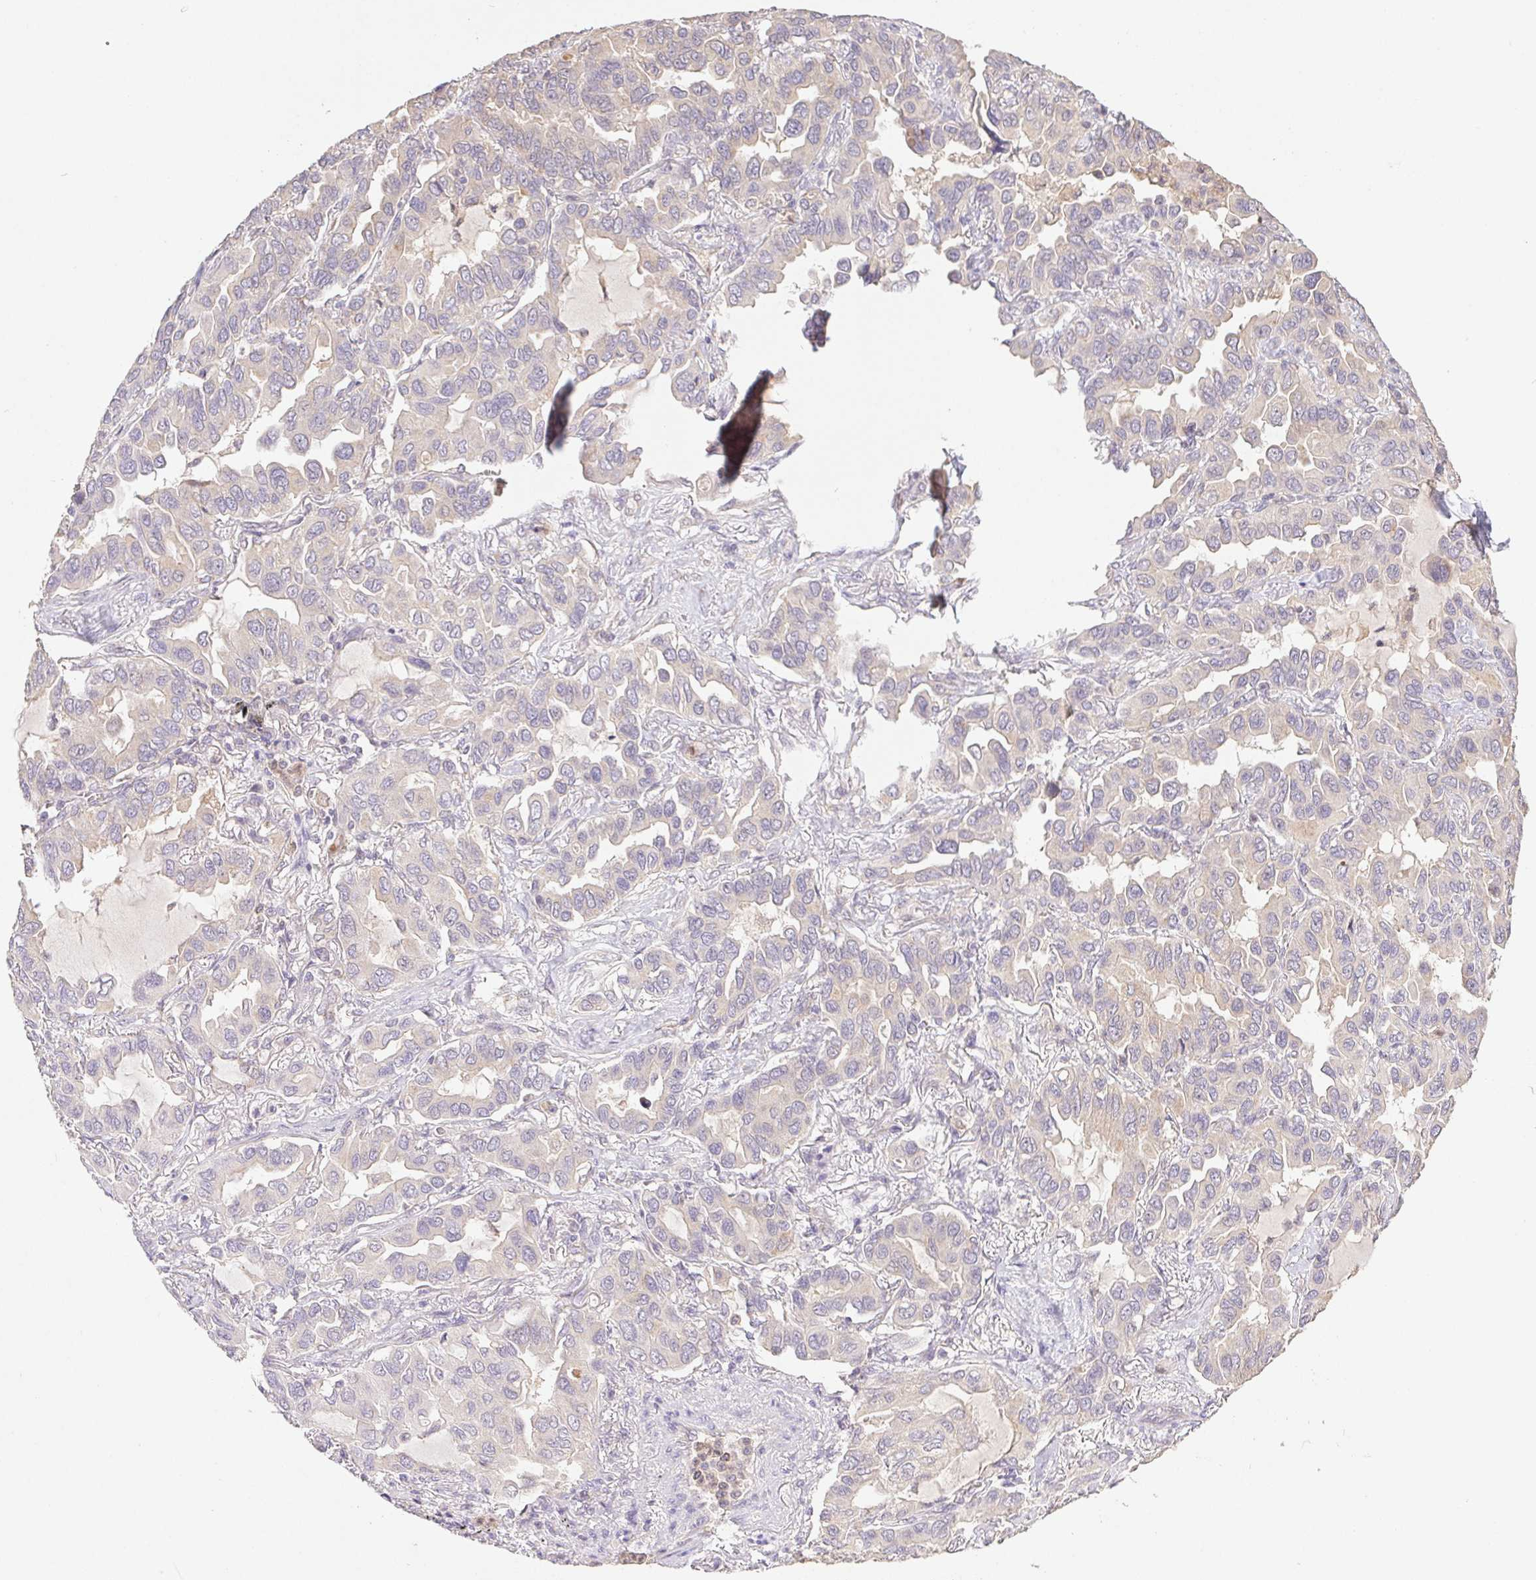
{"staining": {"intensity": "moderate", "quantity": "25%-75%", "location": "cytoplasmic/membranous"}, "tissue": "lung cancer", "cell_type": "Tumor cells", "image_type": "cancer", "snomed": [{"axis": "morphology", "description": "Adenocarcinoma, NOS"}, {"axis": "topography", "description": "Lung"}], "caption": "Tumor cells demonstrate medium levels of moderate cytoplasmic/membranous expression in about 25%-75% of cells in lung adenocarcinoma. The staining is performed using DAB (3,3'-diaminobenzidine) brown chromogen to label protein expression. The nuclei are counter-stained blue using hematoxylin.", "gene": "RAB11A", "patient": {"sex": "male", "age": 64}}